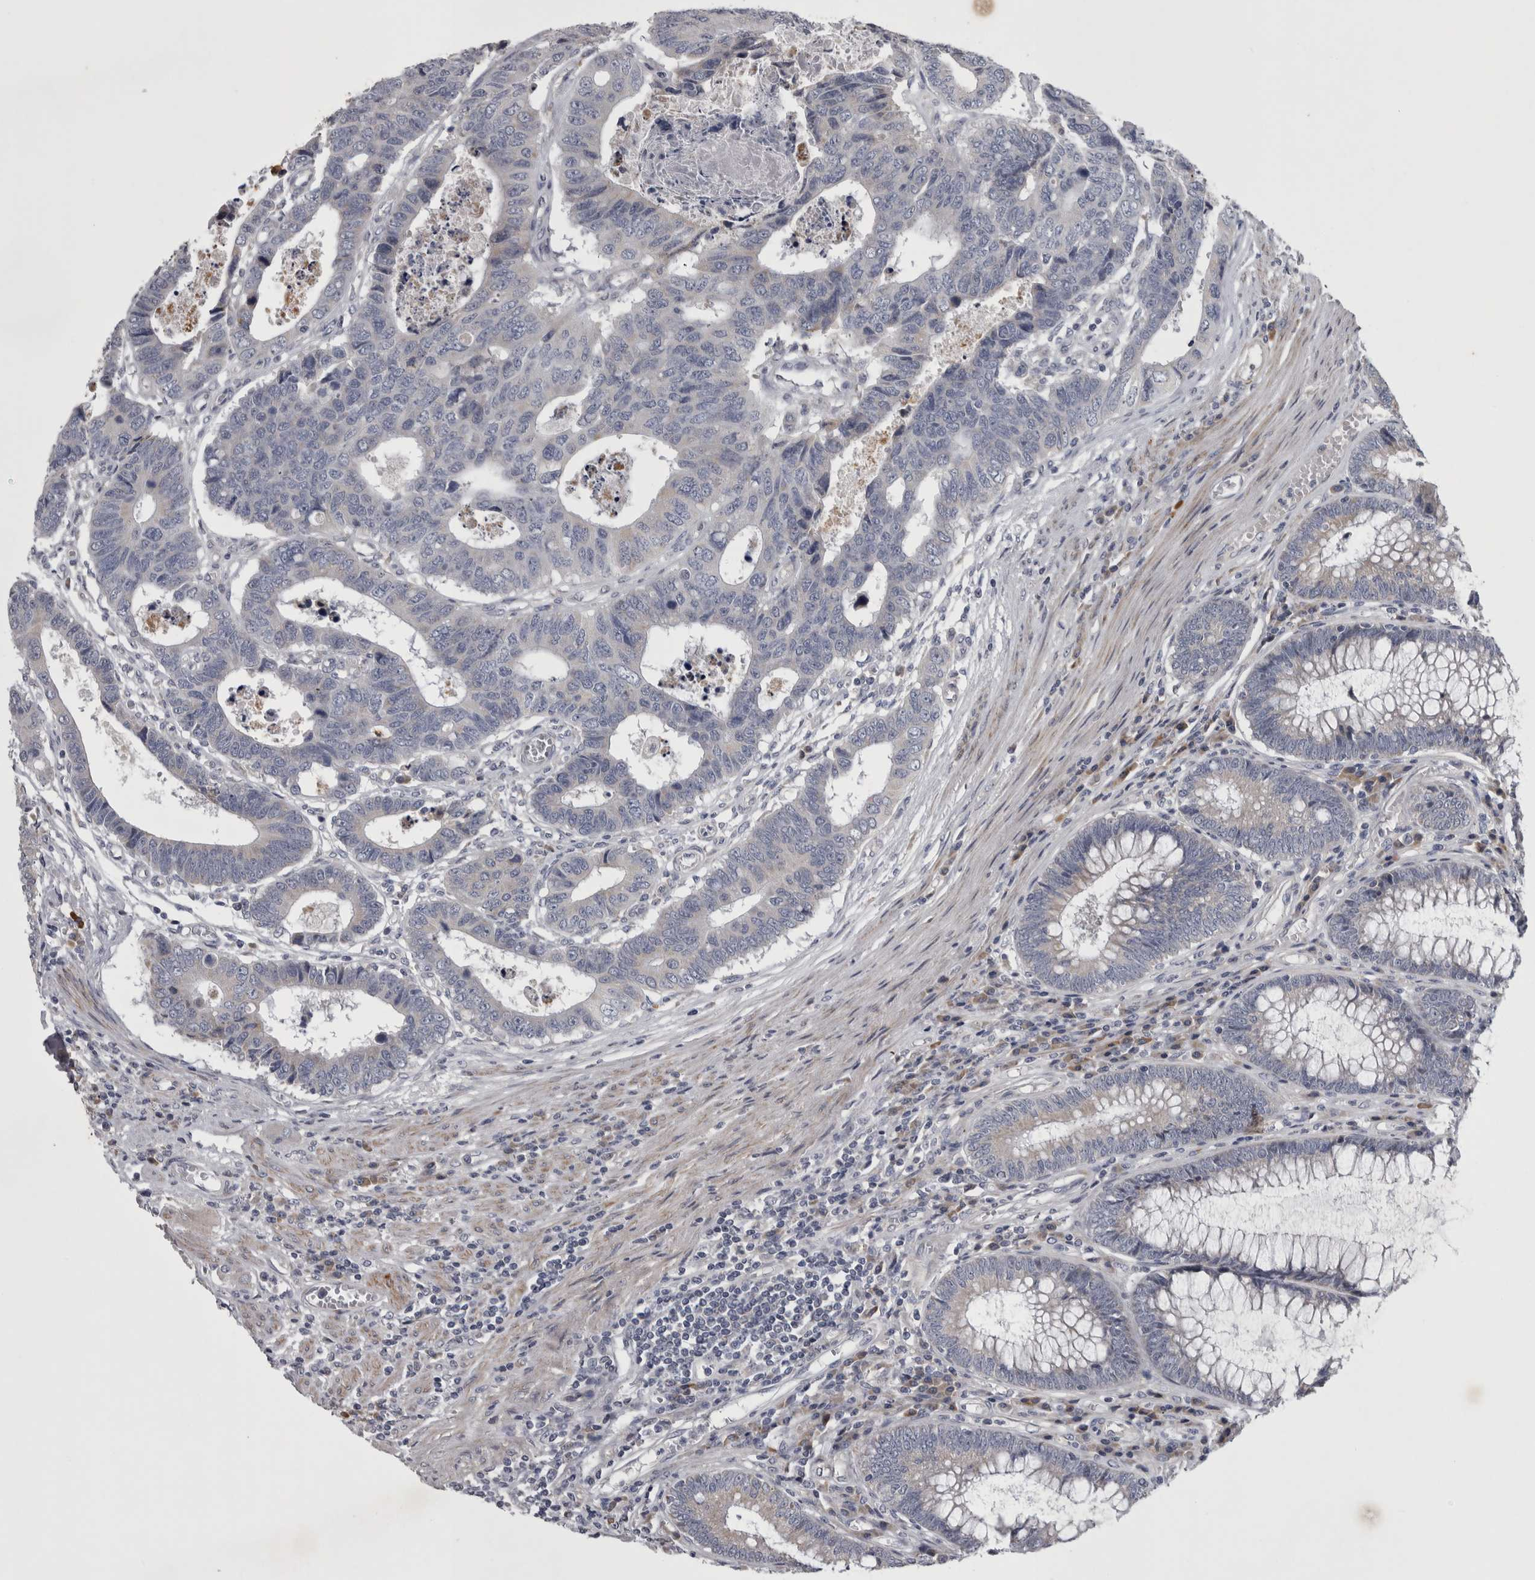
{"staining": {"intensity": "weak", "quantity": "<25%", "location": "cytoplasmic/membranous"}, "tissue": "colorectal cancer", "cell_type": "Tumor cells", "image_type": "cancer", "snomed": [{"axis": "morphology", "description": "Adenocarcinoma, NOS"}, {"axis": "topography", "description": "Rectum"}], "caption": "Immunohistochemistry of colorectal adenocarcinoma exhibits no expression in tumor cells.", "gene": "DBT", "patient": {"sex": "male", "age": 84}}